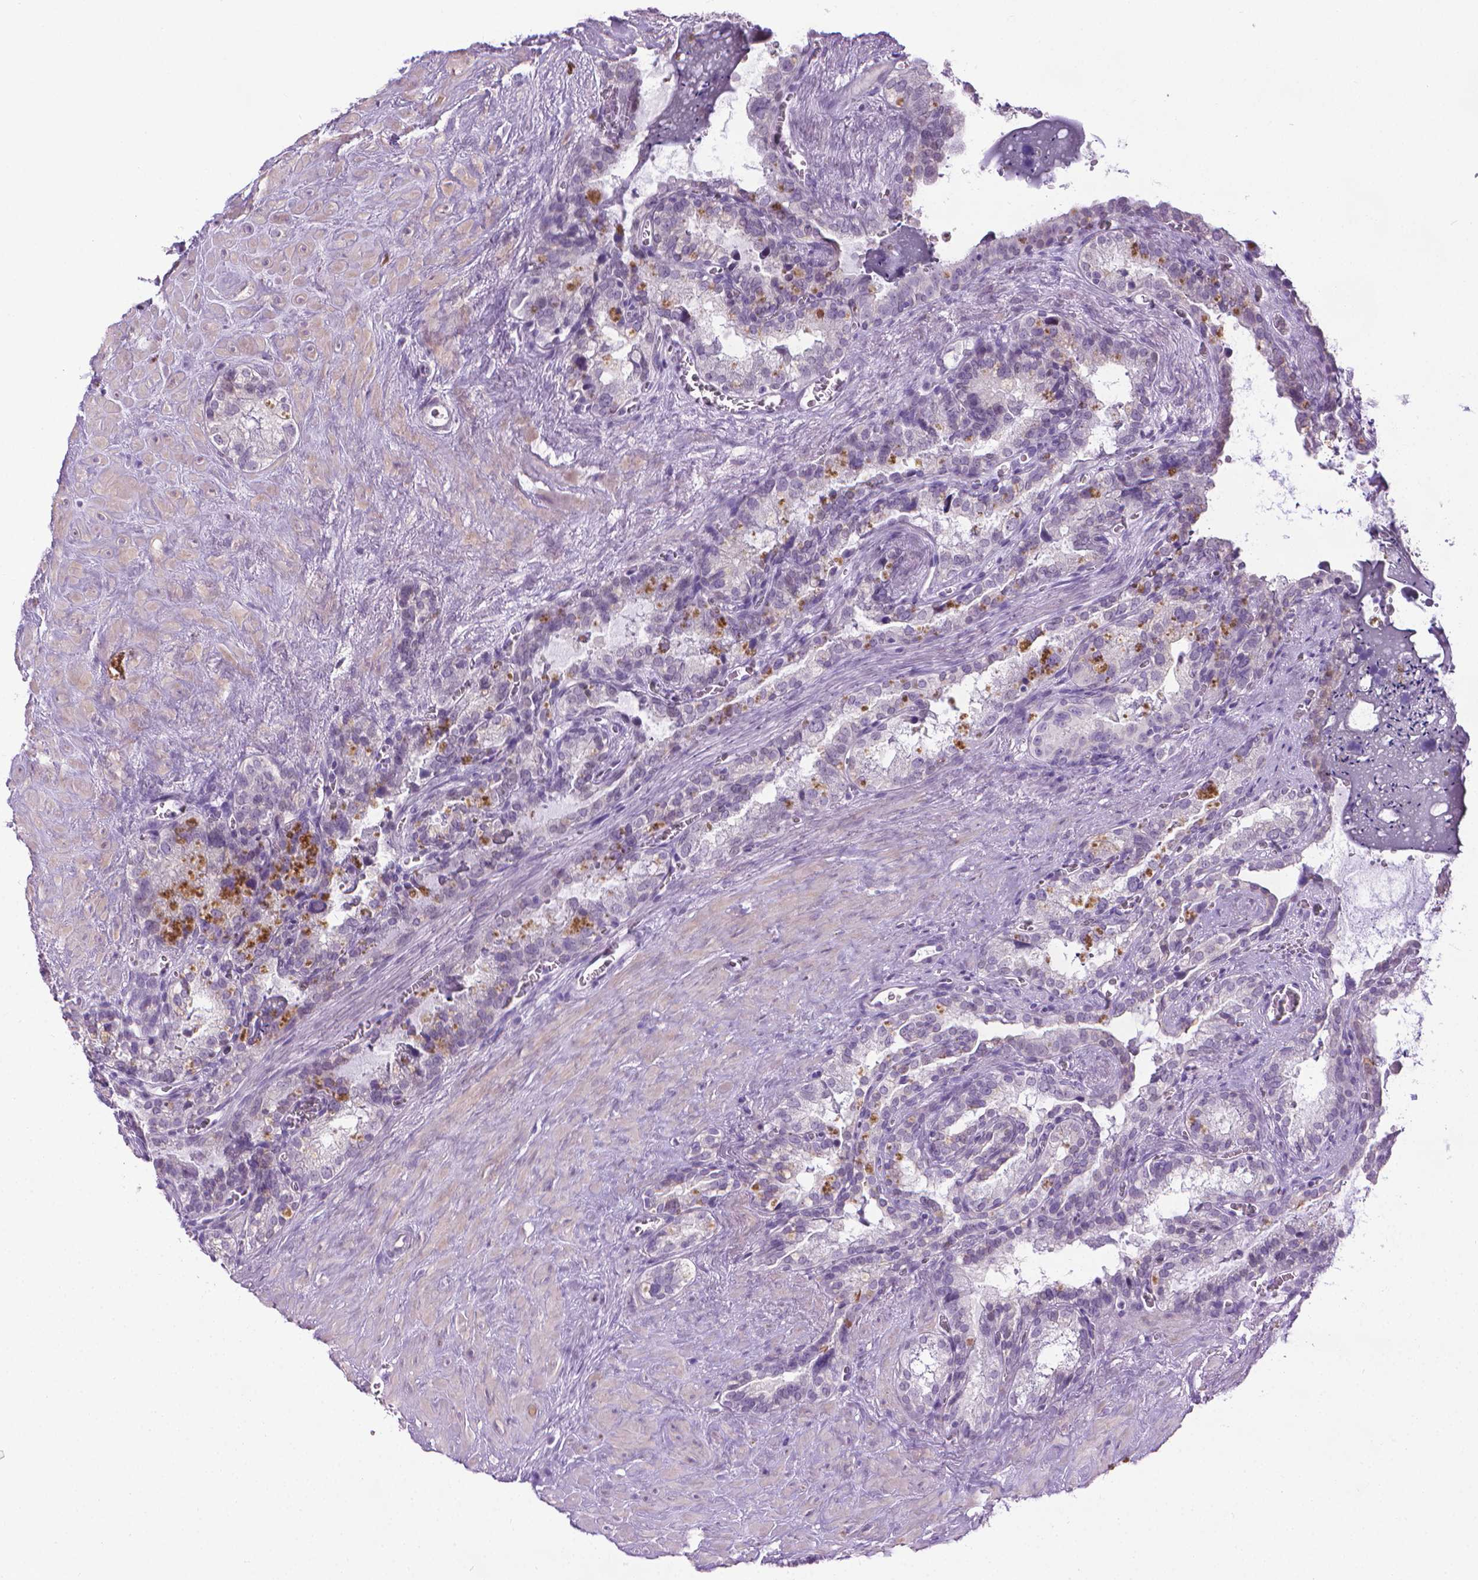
{"staining": {"intensity": "negative", "quantity": "none", "location": "none"}, "tissue": "seminal vesicle", "cell_type": "Glandular cells", "image_type": "normal", "snomed": [{"axis": "morphology", "description": "Normal tissue, NOS"}, {"axis": "topography", "description": "Prostate"}, {"axis": "topography", "description": "Seminal veicle"}], "caption": "Immunohistochemistry histopathology image of normal seminal vesicle: seminal vesicle stained with DAB demonstrates no significant protein expression in glandular cells.", "gene": "DNAI7", "patient": {"sex": "male", "age": 71}}